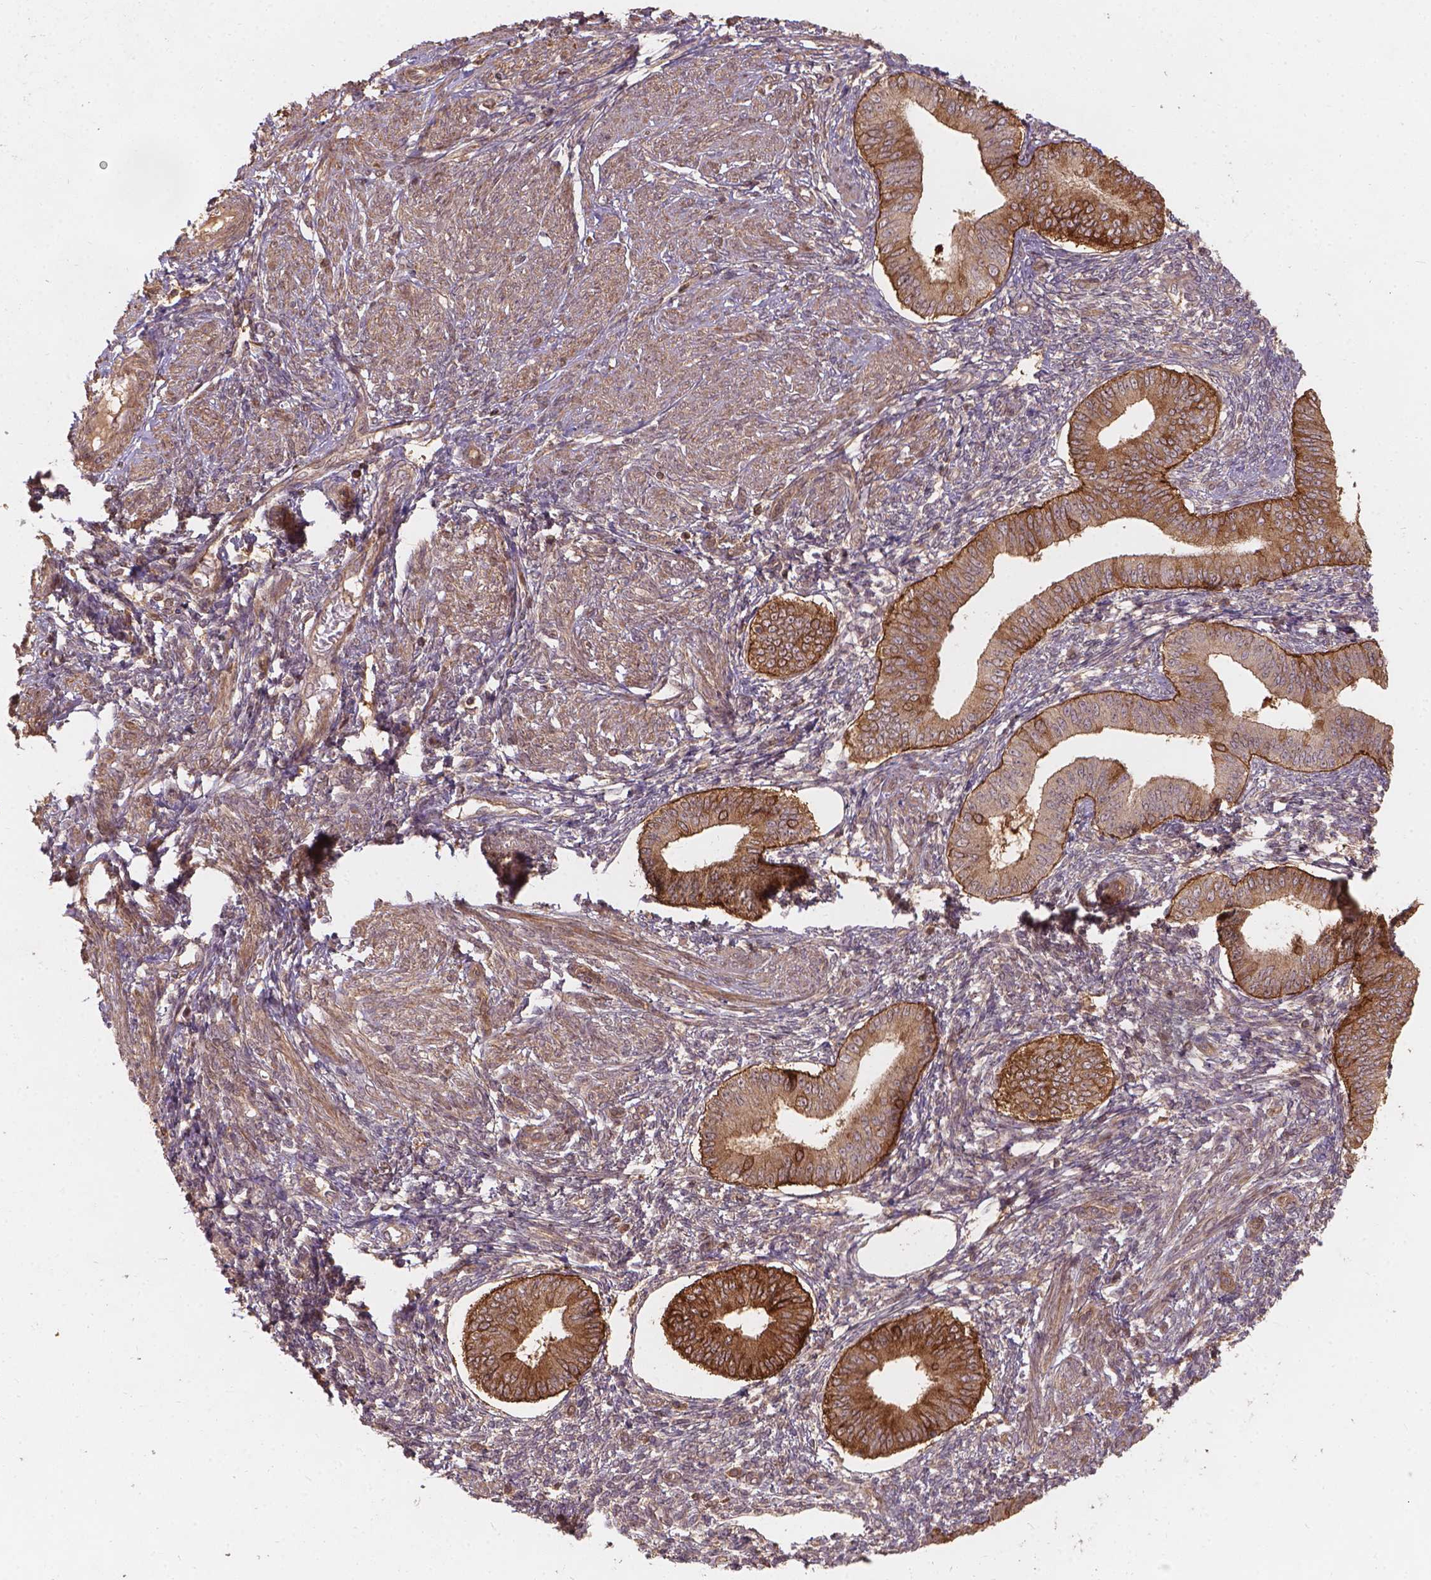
{"staining": {"intensity": "moderate", "quantity": ">75%", "location": "cytoplasmic/membranous"}, "tissue": "endometrium", "cell_type": "Cells in endometrial stroma", "image_type": "normal", "snomed": [{"axis": "morphology", "description": "Normal tissue, NOS"}, {"axis": "topography", "description": "Endometrium"}], "caption": "The image shows staining of benign endometrium, revealing moderate cytoplasmic/membranous protein expression (brown color) within cells in endometrial stroma.", "gene": "XPR1", "patient": {"sex": "female", "age": 42}}